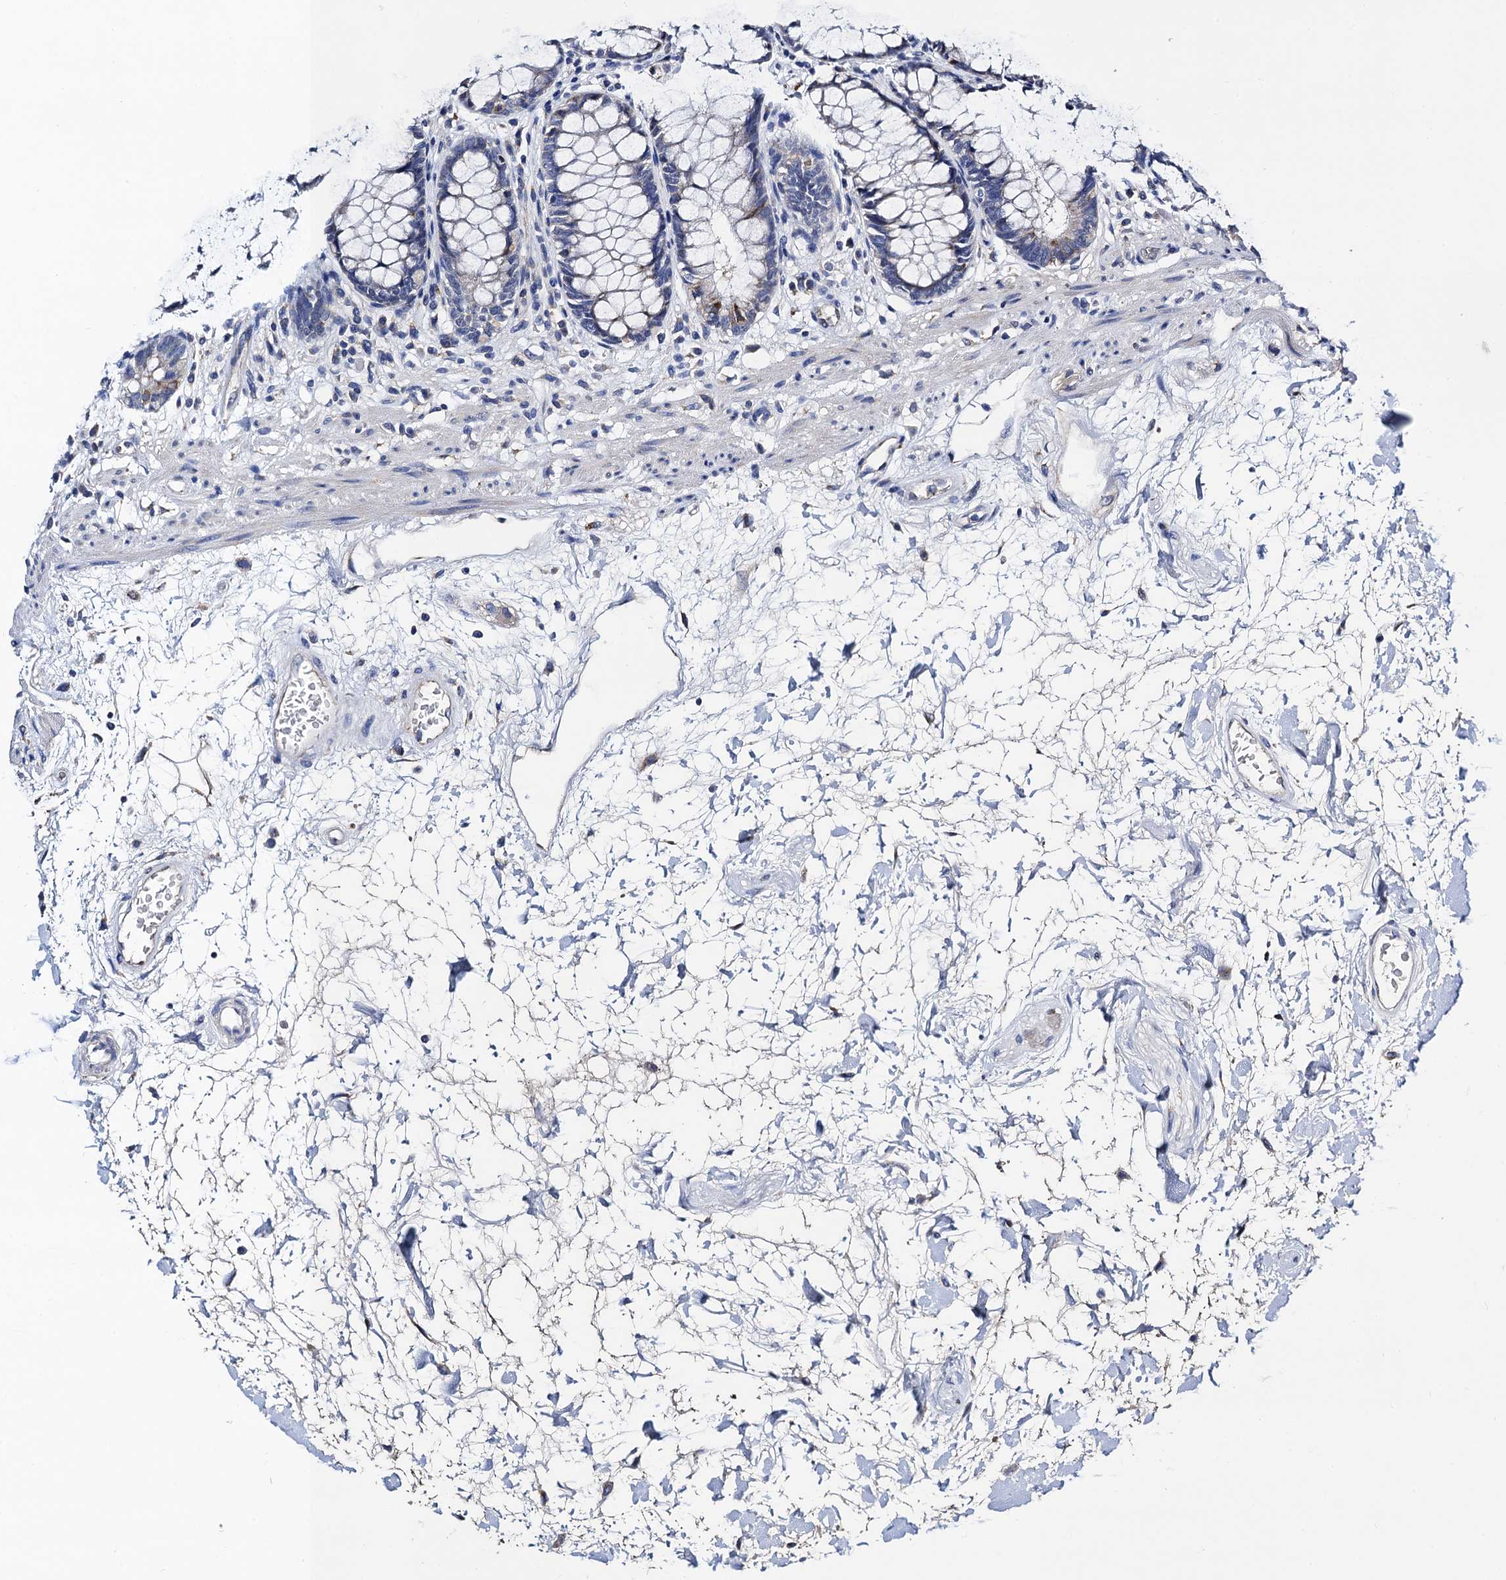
{"staining": {"intensity": "negative", "quantity": "none", "location": "none"}, "tissue": "rectum", "cell_type": "Glandular cells", "image_type": "normal", "snomed": [{"axis": "morphology", "description": "Normal tissue, NOS"}, {"axis": "topography", "description": "Rectum"}], "caption": "The IHC image has no significant expression in glandular cells of rectum. (Stains: DAB (3,3'-diaminobenzidine) IHC with hematoxylin counter stain, Microscopy: brightfield microscopy at high magnification).", "gene": "FREM3", "patient": {"sex": "male", "age": 64}}